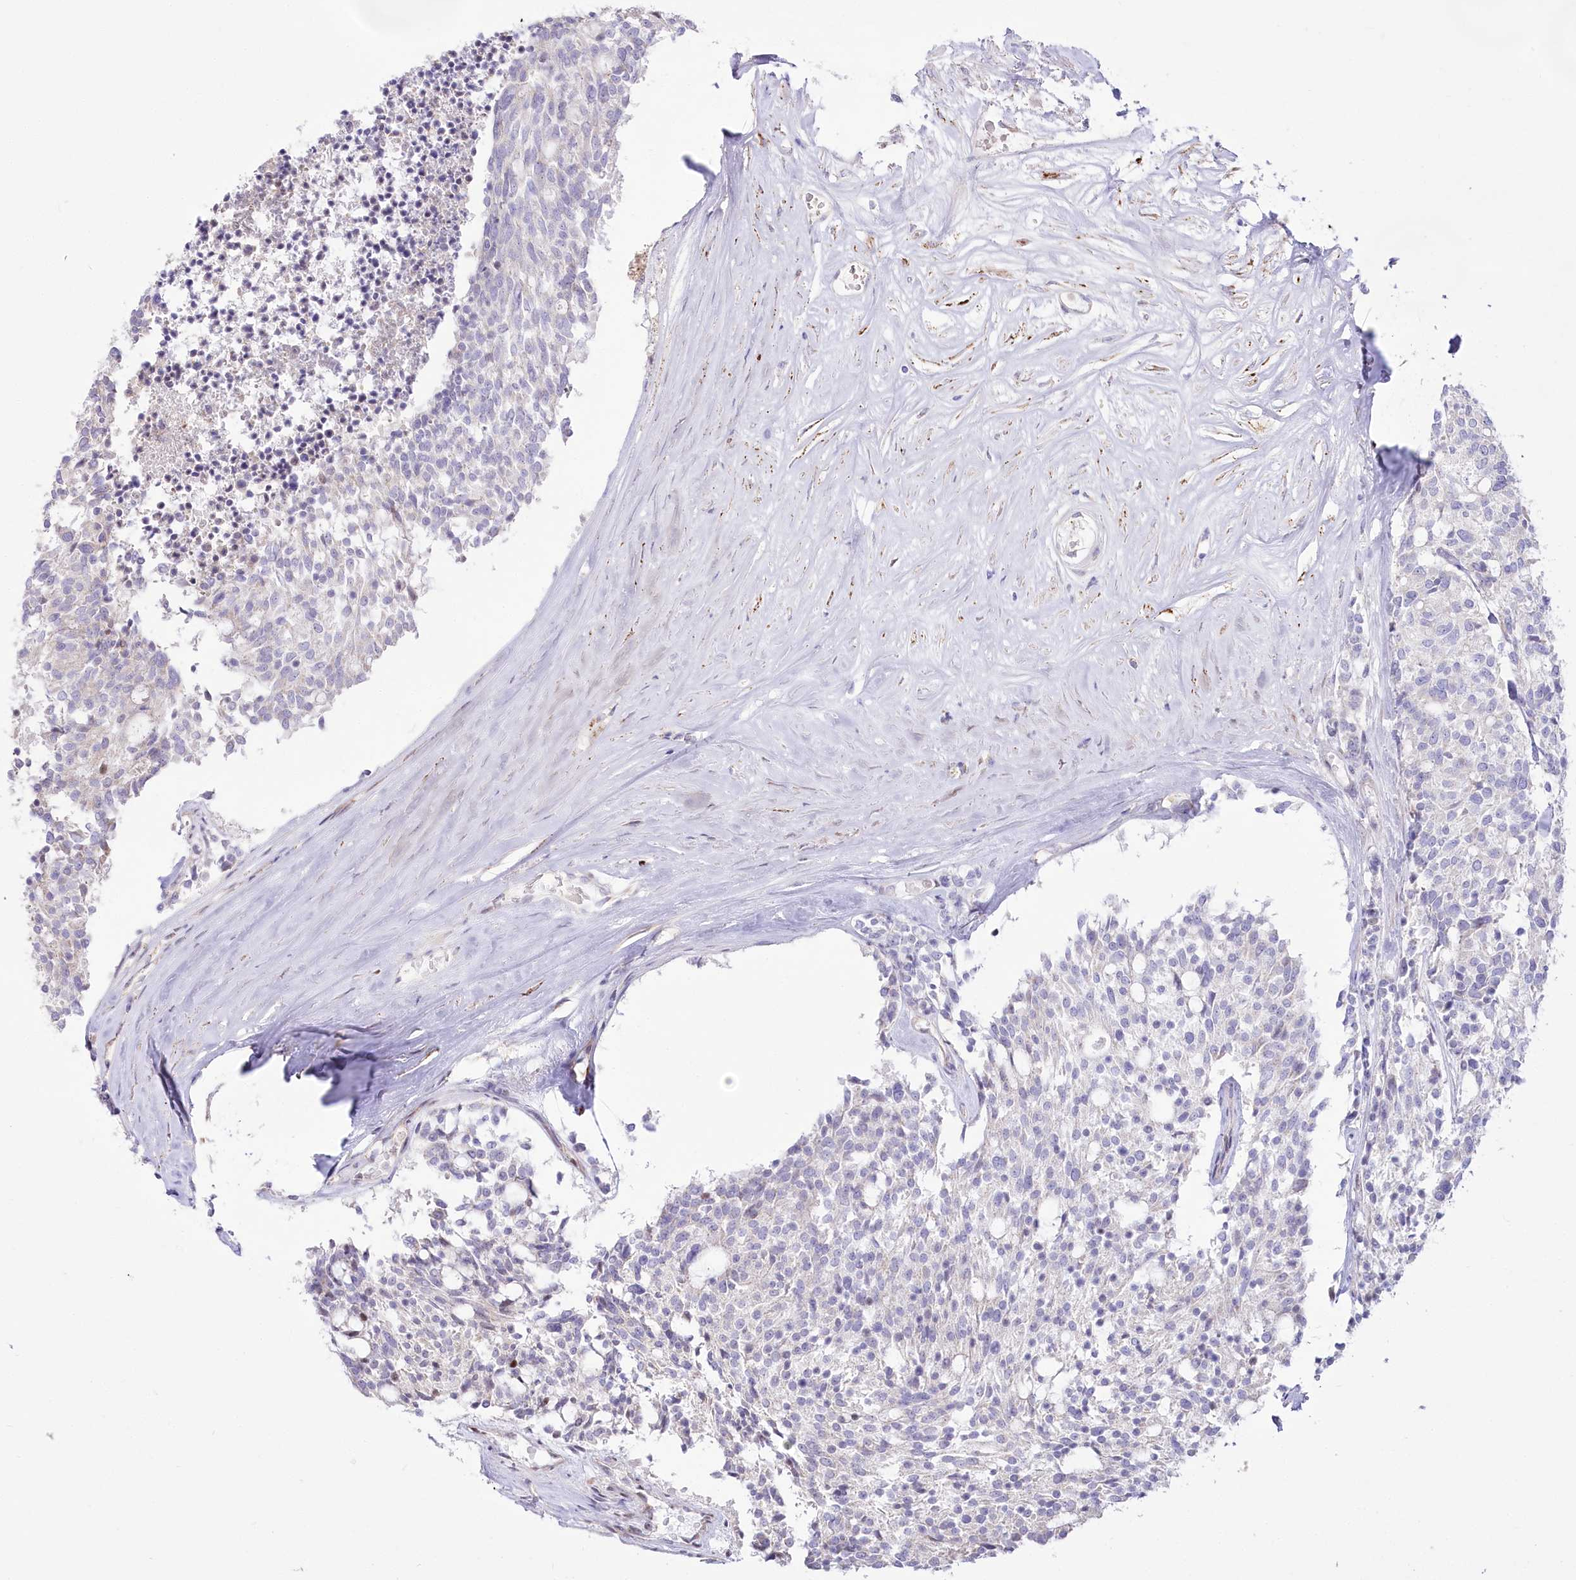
{"staining": {"intensity": "negative", "quantity": "none", "location": "none"}, "tissue": "carcinoid", "cell_type": "Tumor cells", "image_type": "cancer", "snomed": [{"axis": "morphology", "description": "Carcinoid, malignant, NOS"}, {"axis": "topography", "description": "Pancreas"}], "caption": "IHC image of human carcinoid stained for a protein (brown), which demonstrates no expression in tumor cells.", "gene": "CEP164", "patient": {"sex": "female", "age": 54}}